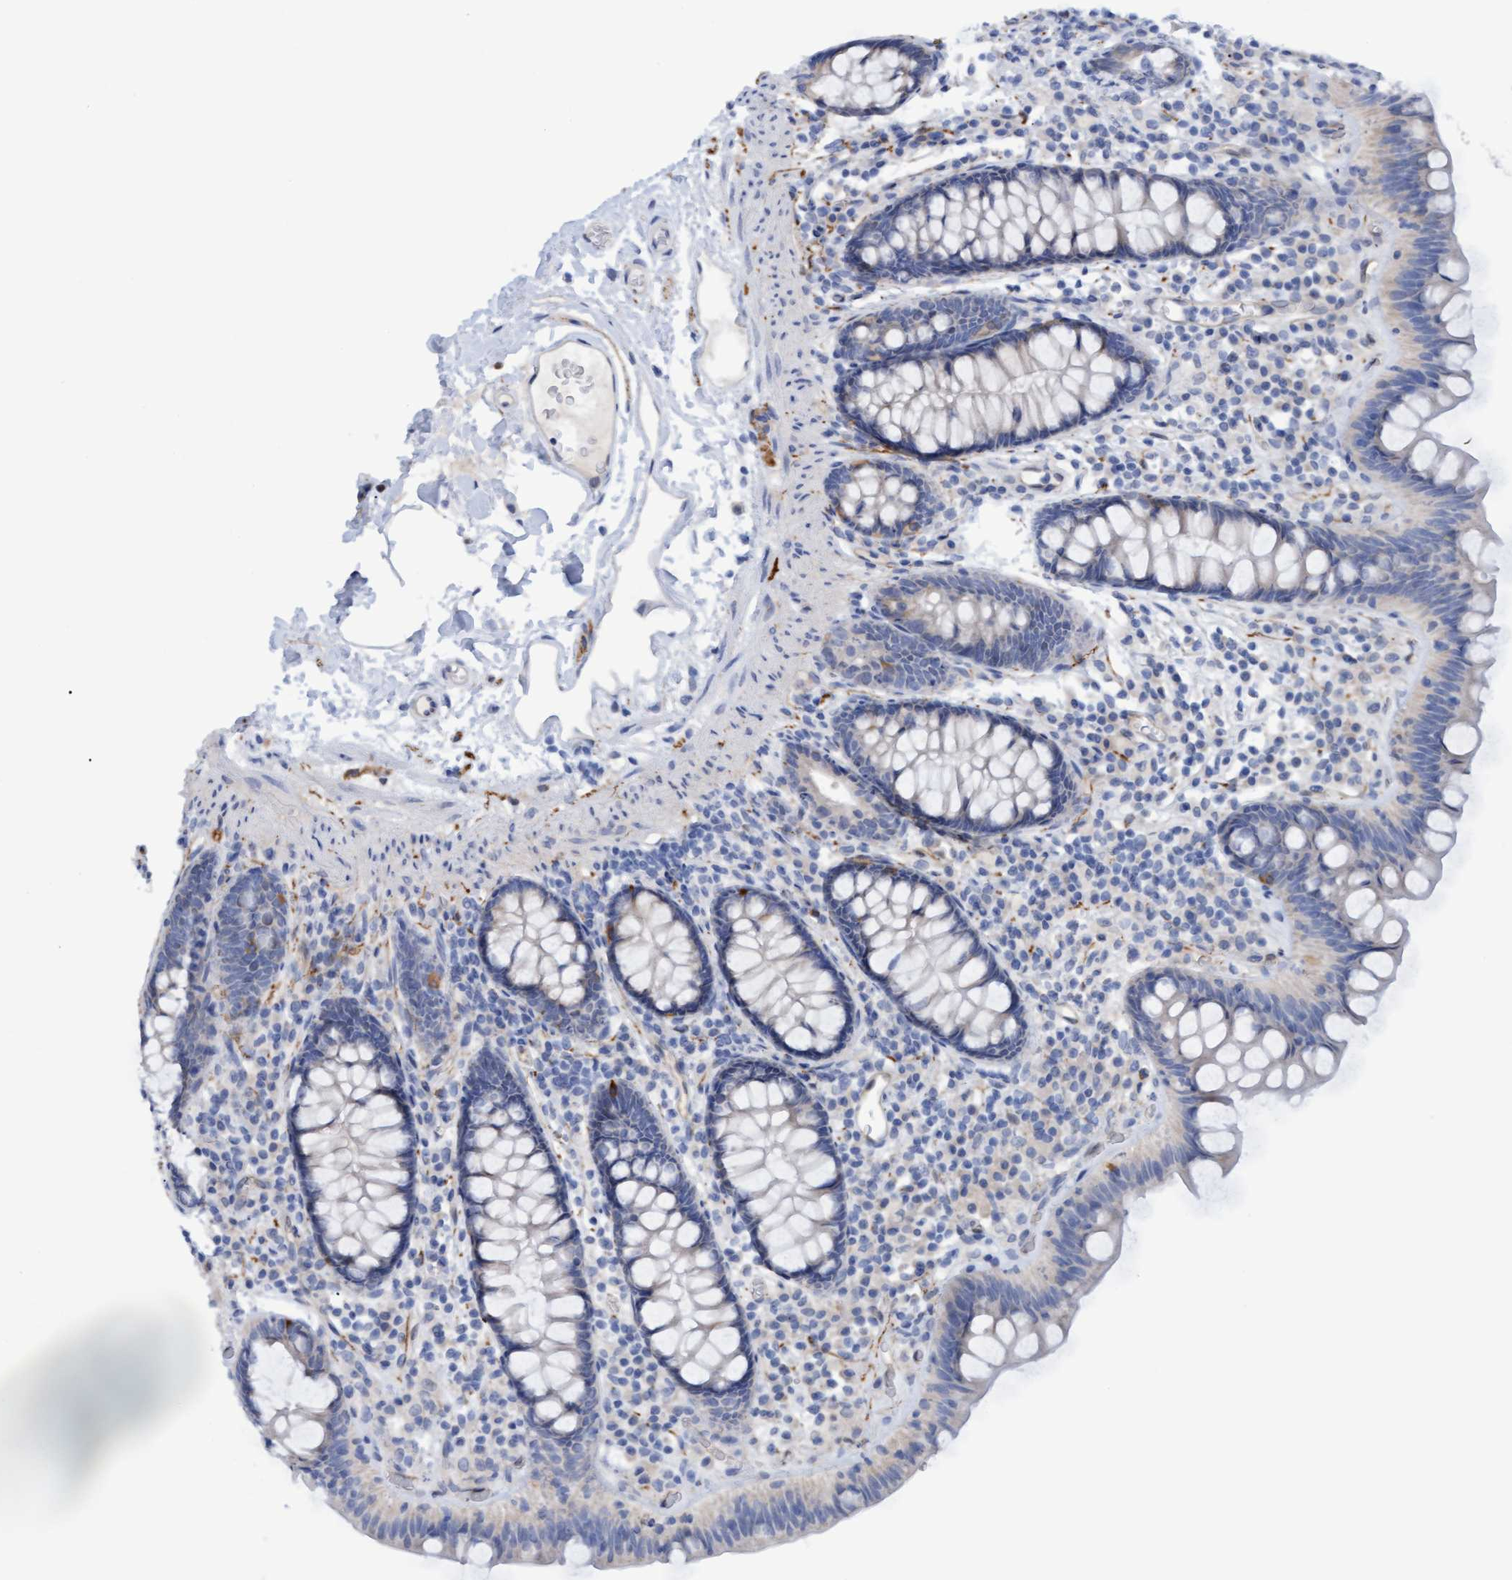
{"staining": {"intensity": "negative", "quantity": "none", "location": "none"}, "tissue": "colon", "cell_type": "Endothelial cells", "image_type": "normal", "snomed": [{"axis": "morphology", "description": "Normal tissue, NOS"}, {"axis": "topography", "description": "Colon"}], "caption": "The micrograph demonstrates no staining of endothelial cells in unremarkable colon.", "gene": "STXBP1", "patient": {"sex": "female", "age": 80}}